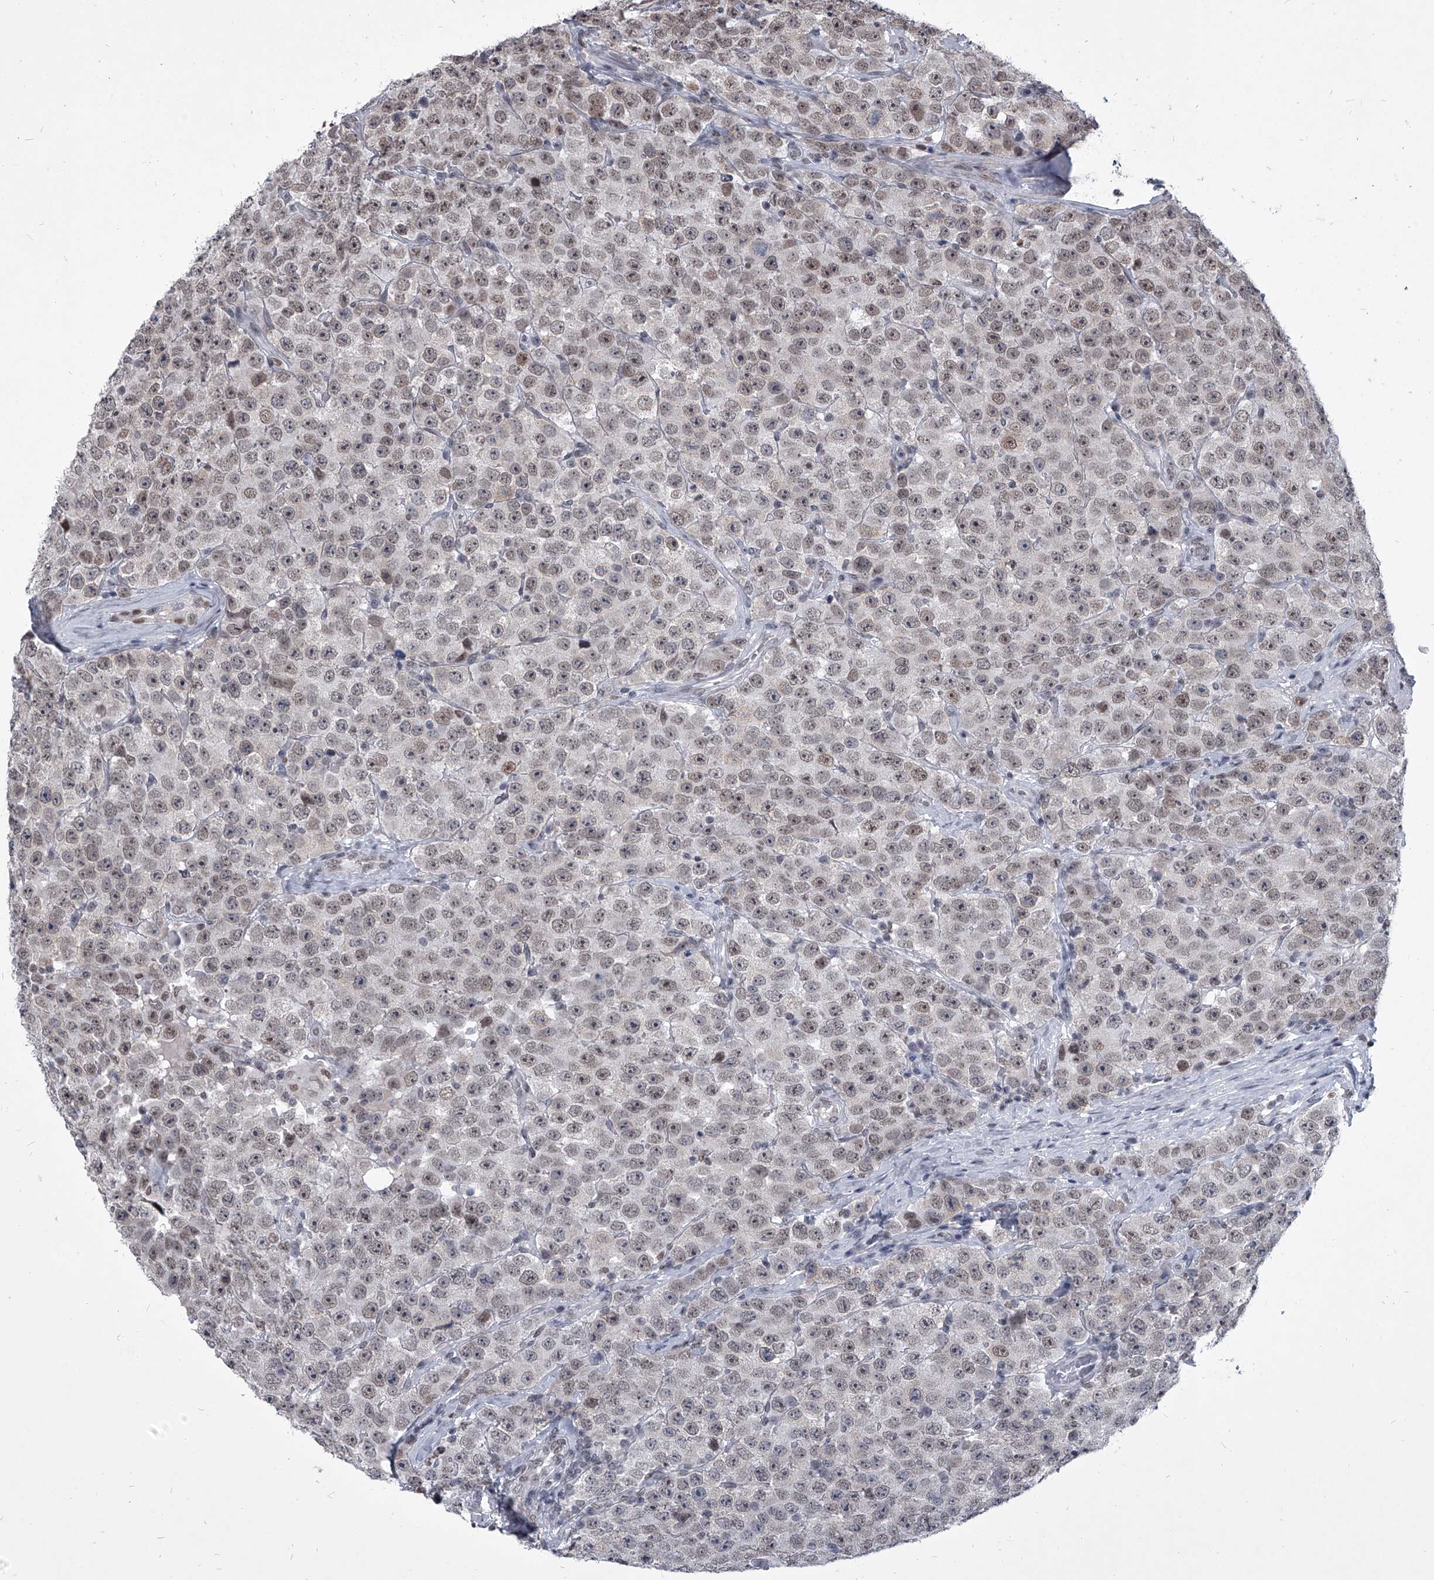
{"staining": {"intensity": "weak", "quantity": "<25%", "location": "nuclear"}, "tissue": "testis cancer", "cell_type": "Tumor cells", "image_type": "cancer", "snomed": [{"axis": "morphology", "description": "Seminoma, NOS"}, {"axis": "topography", "description": "Testis"}], "caption": "DAB immunohistochemical staining of testis seminoma displays no significant expression in tumor cells.", "gene": "PPIL4", "patient": {"sex": "male", "age": 28}}